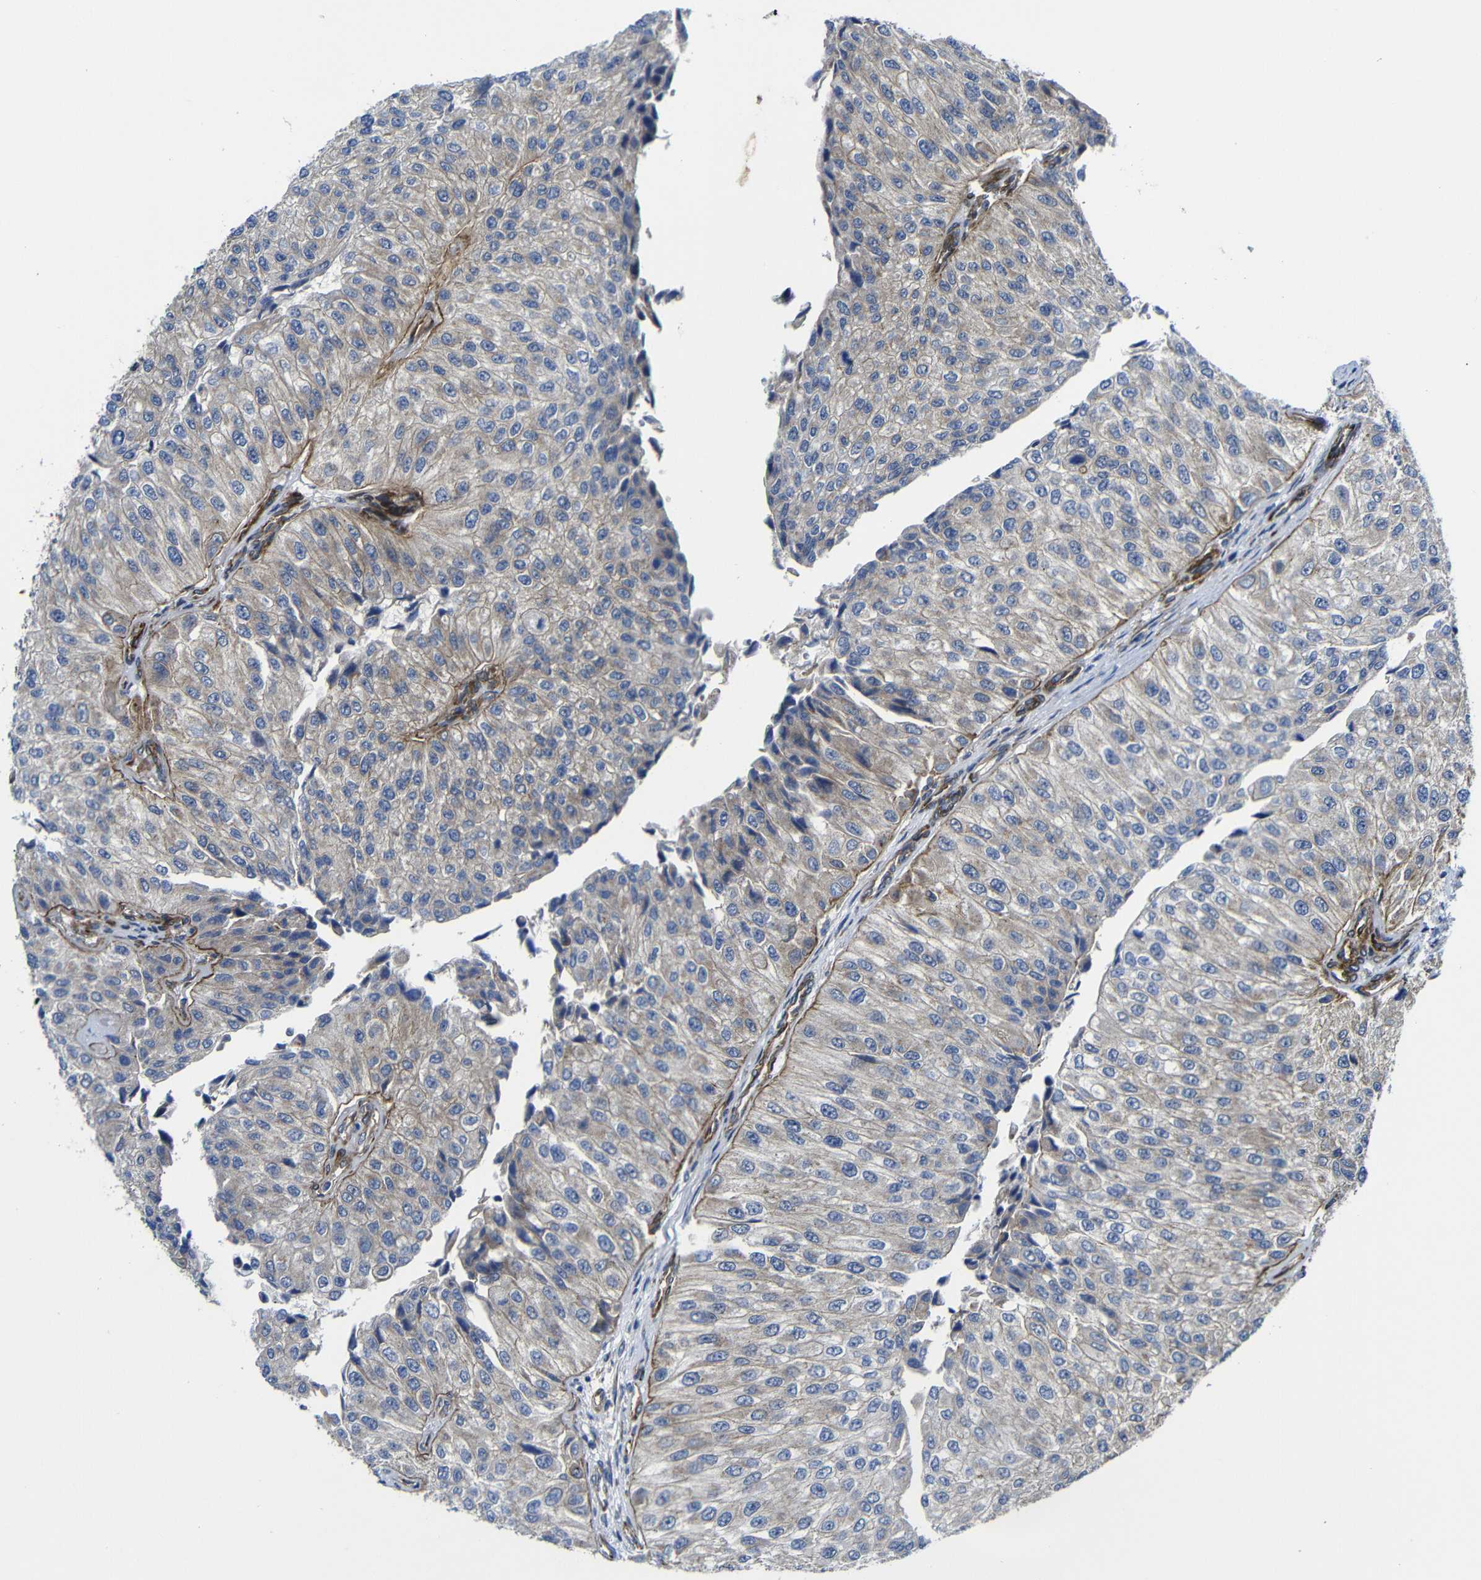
{"staining": {"intensity": "weak", "quantity": "25%-75%", "location": "cytoplasmic/membranous"}, "tissue": "urothelial cancer", "cell_type": "Tumor cells", "image_type": "cancer", "snomed": [{"axis": "morphology", "description": "Urothelial carcinoma, High grade"}, {"axis": "topography", "description": "Kidney"}, {"axis": "topography", "description": "Urinary bladder"}], "caption": "About 25%-75% of tumor cells in human urothelial carcinoma (high-grade) reveal weak cytoplasmic/membranous protein positivity as visualized by brown immunohistochemical staining.", "gene": "PARP14", "patient": {"sex": "male", "age": 77}}